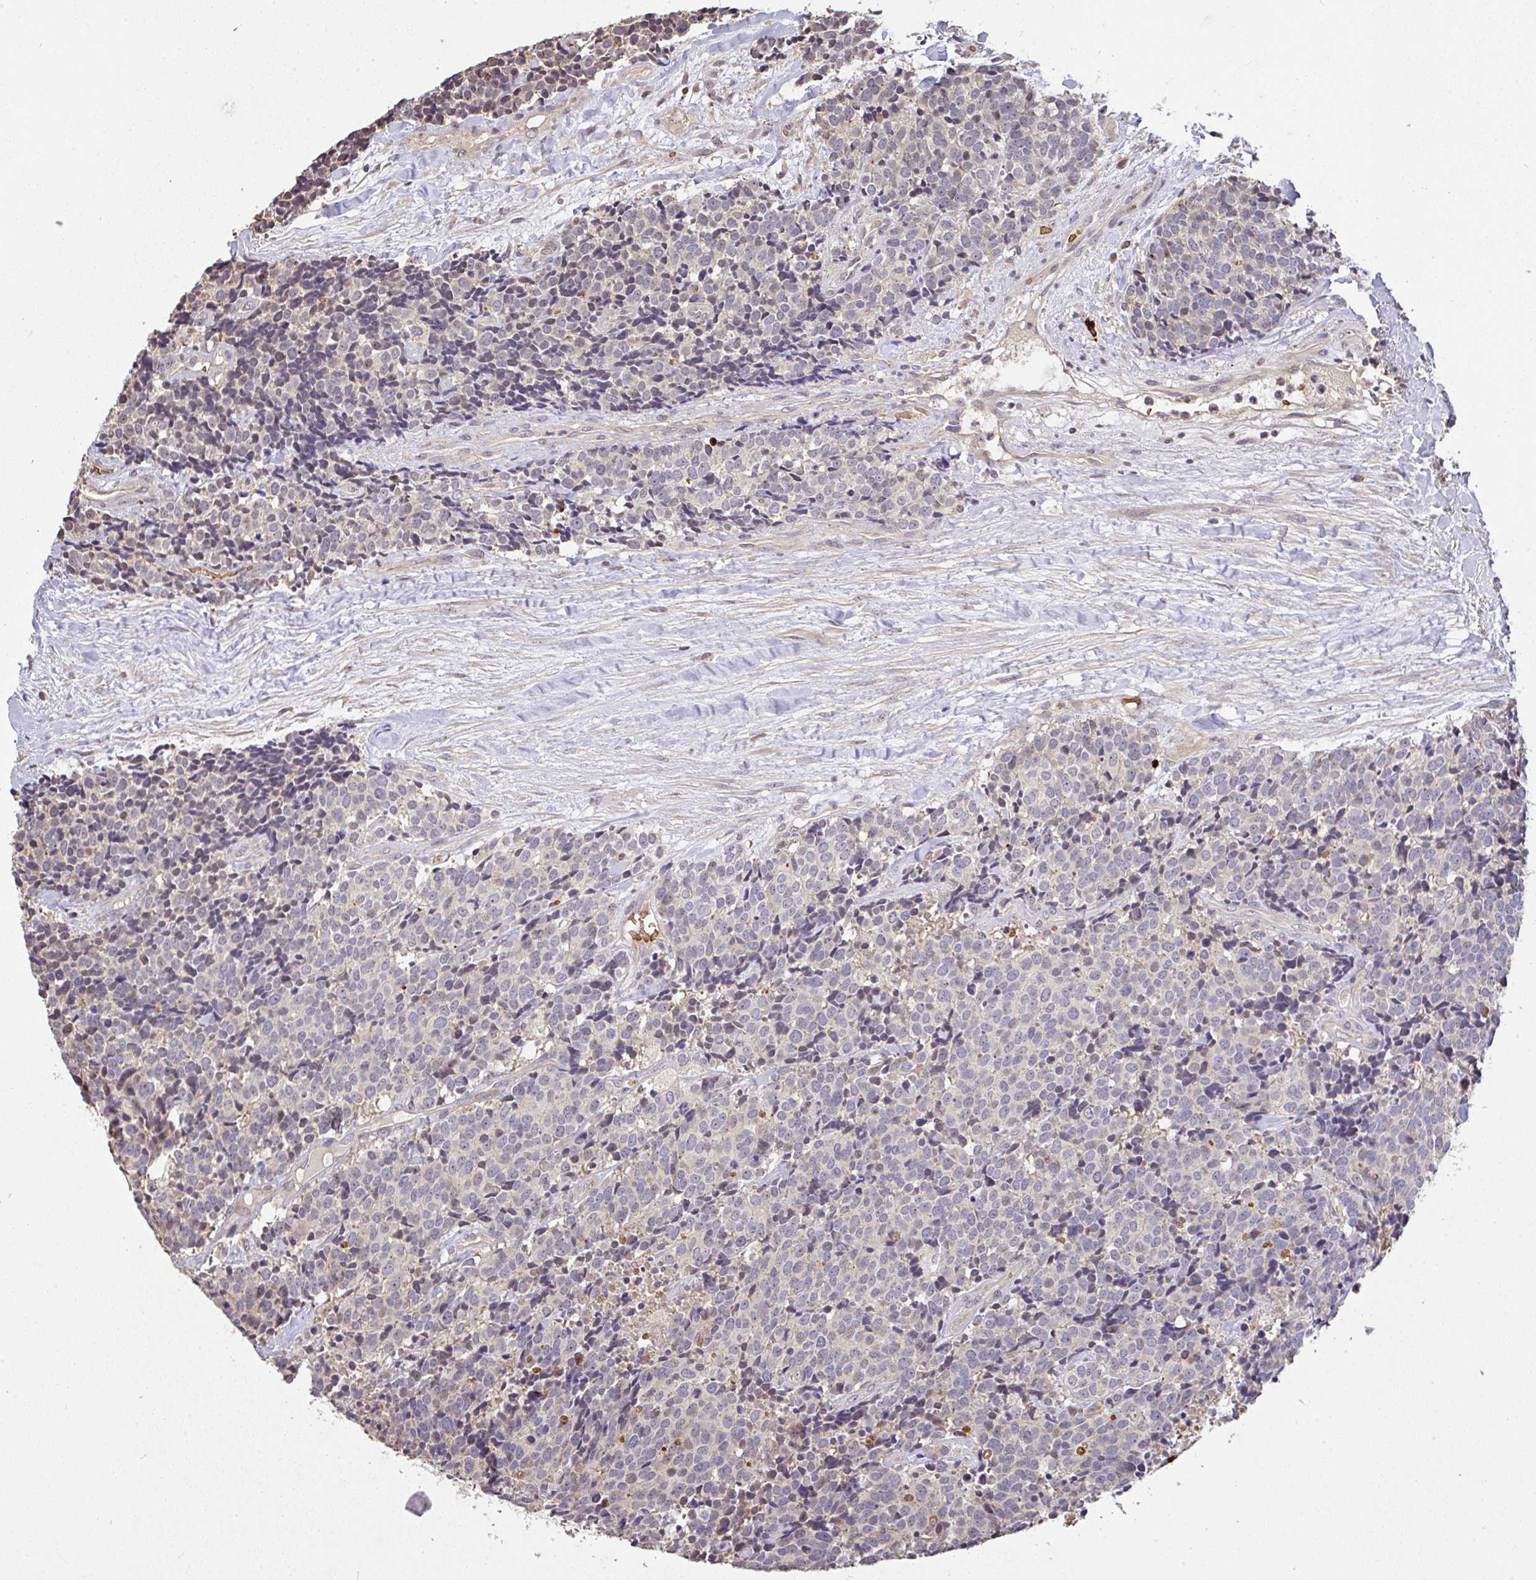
{"staining": {"intensity": "negative", "quantity": "none", "location": "none"}, "tissue": "carcinoid", "cell_type": "Tumor cells", "image_type": "cancer", "snomed": [{"axis": "morphology", "description": "Carcinoid, malignant, NOS"}, {"axis": "topography", "description": "Skin"}], "caption": "IHC of malignant carcinoid shows no staining in tumor cells.", "gene": "C1QTNF9B", "patient": {"sex": "female", "age": 79}}